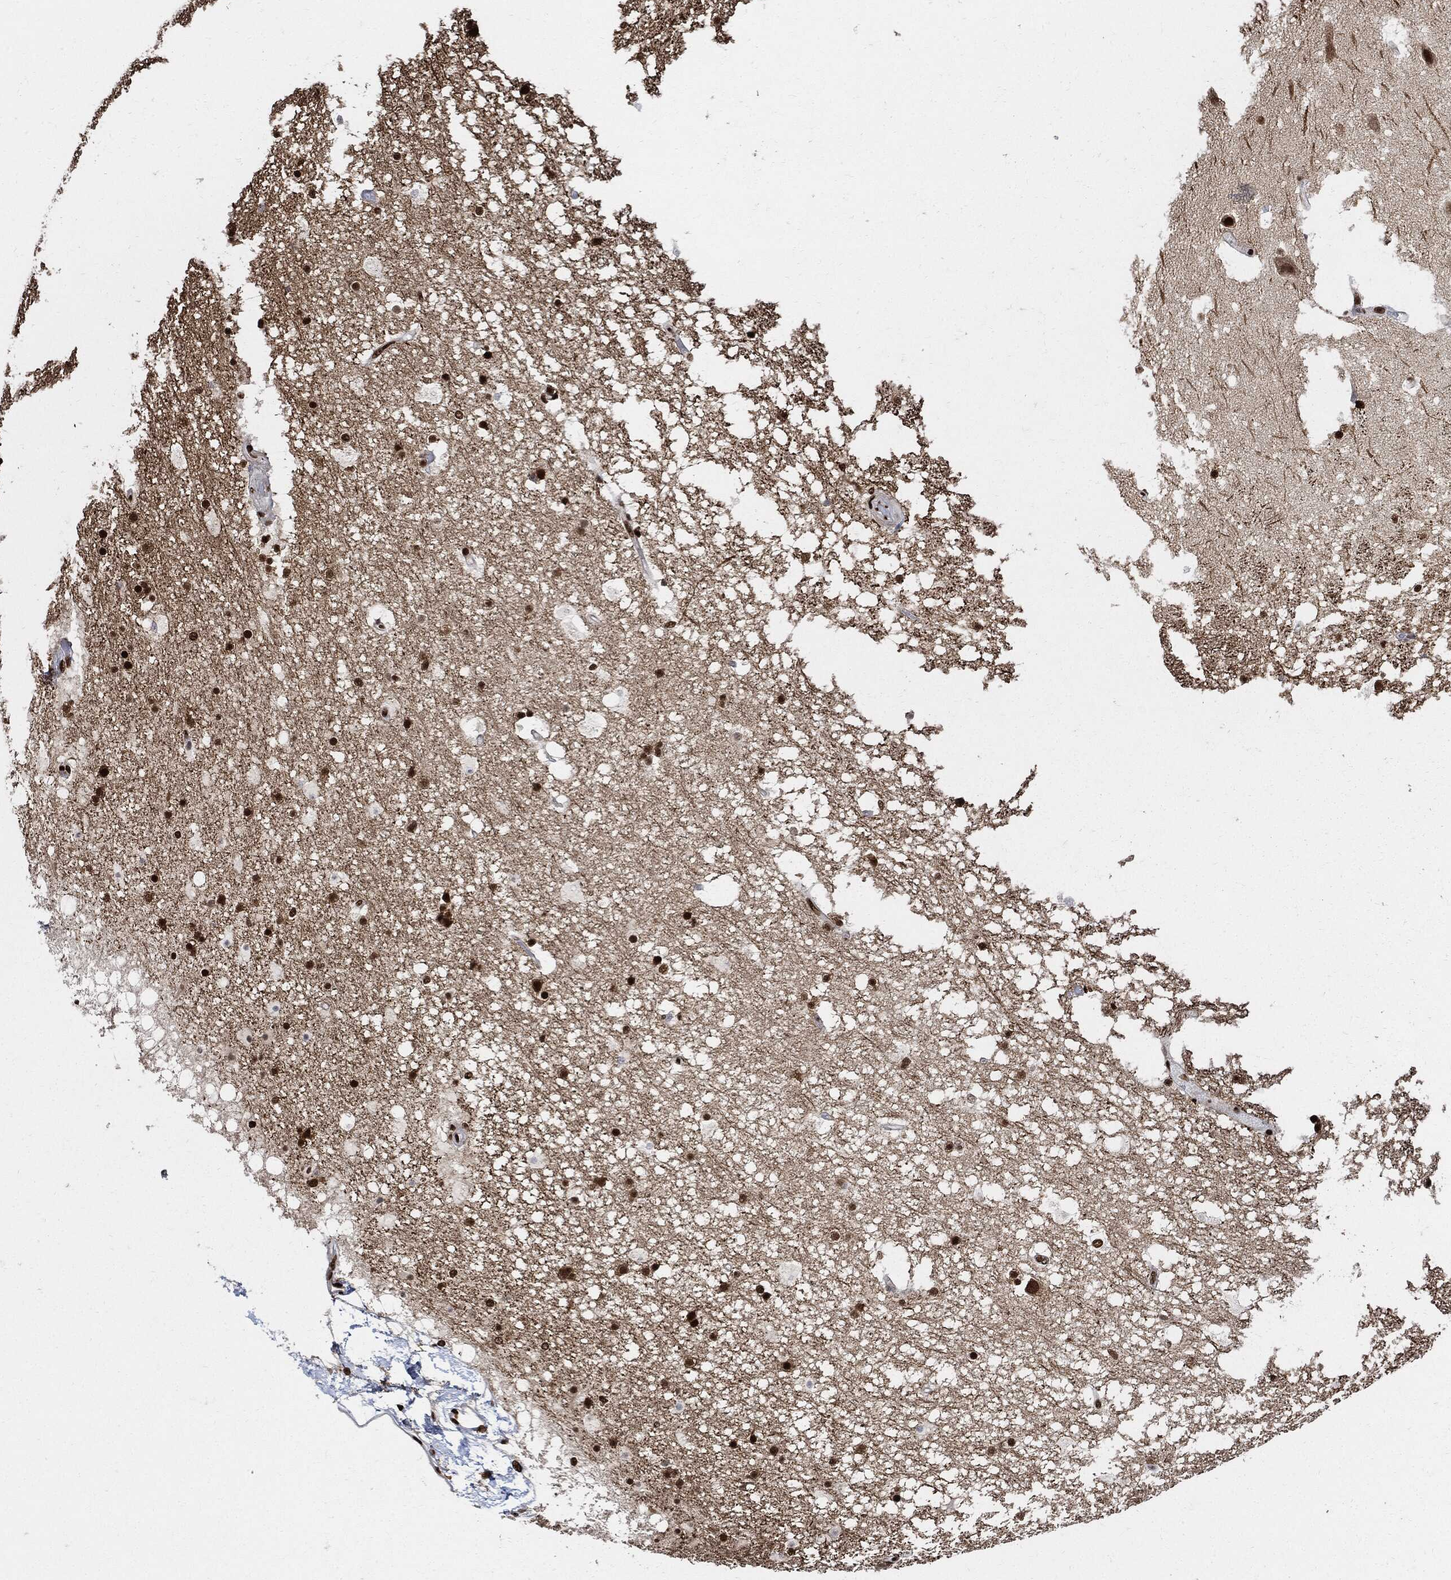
{"staining": {"intensity": "strong", "quantity": ">75%", "location": "nuclear"}, "tissue": "hippocampus", "cell_type": "Glial cells", "image_type": "normal", "snomed": [{"axis": "morphology", "description": "Normal tissue, NOS"}, {"axis": "topography", "description": "Hippocampus"}], "caption": "High-power microscopy captured an immunohistochemistry (IHC) histopathology image of benign hippocampus, revealing strong nuclear expression in approximately >75% of glial cells.", "gene": "RECQL", "patient": {"sex": "male", "age": 51}}